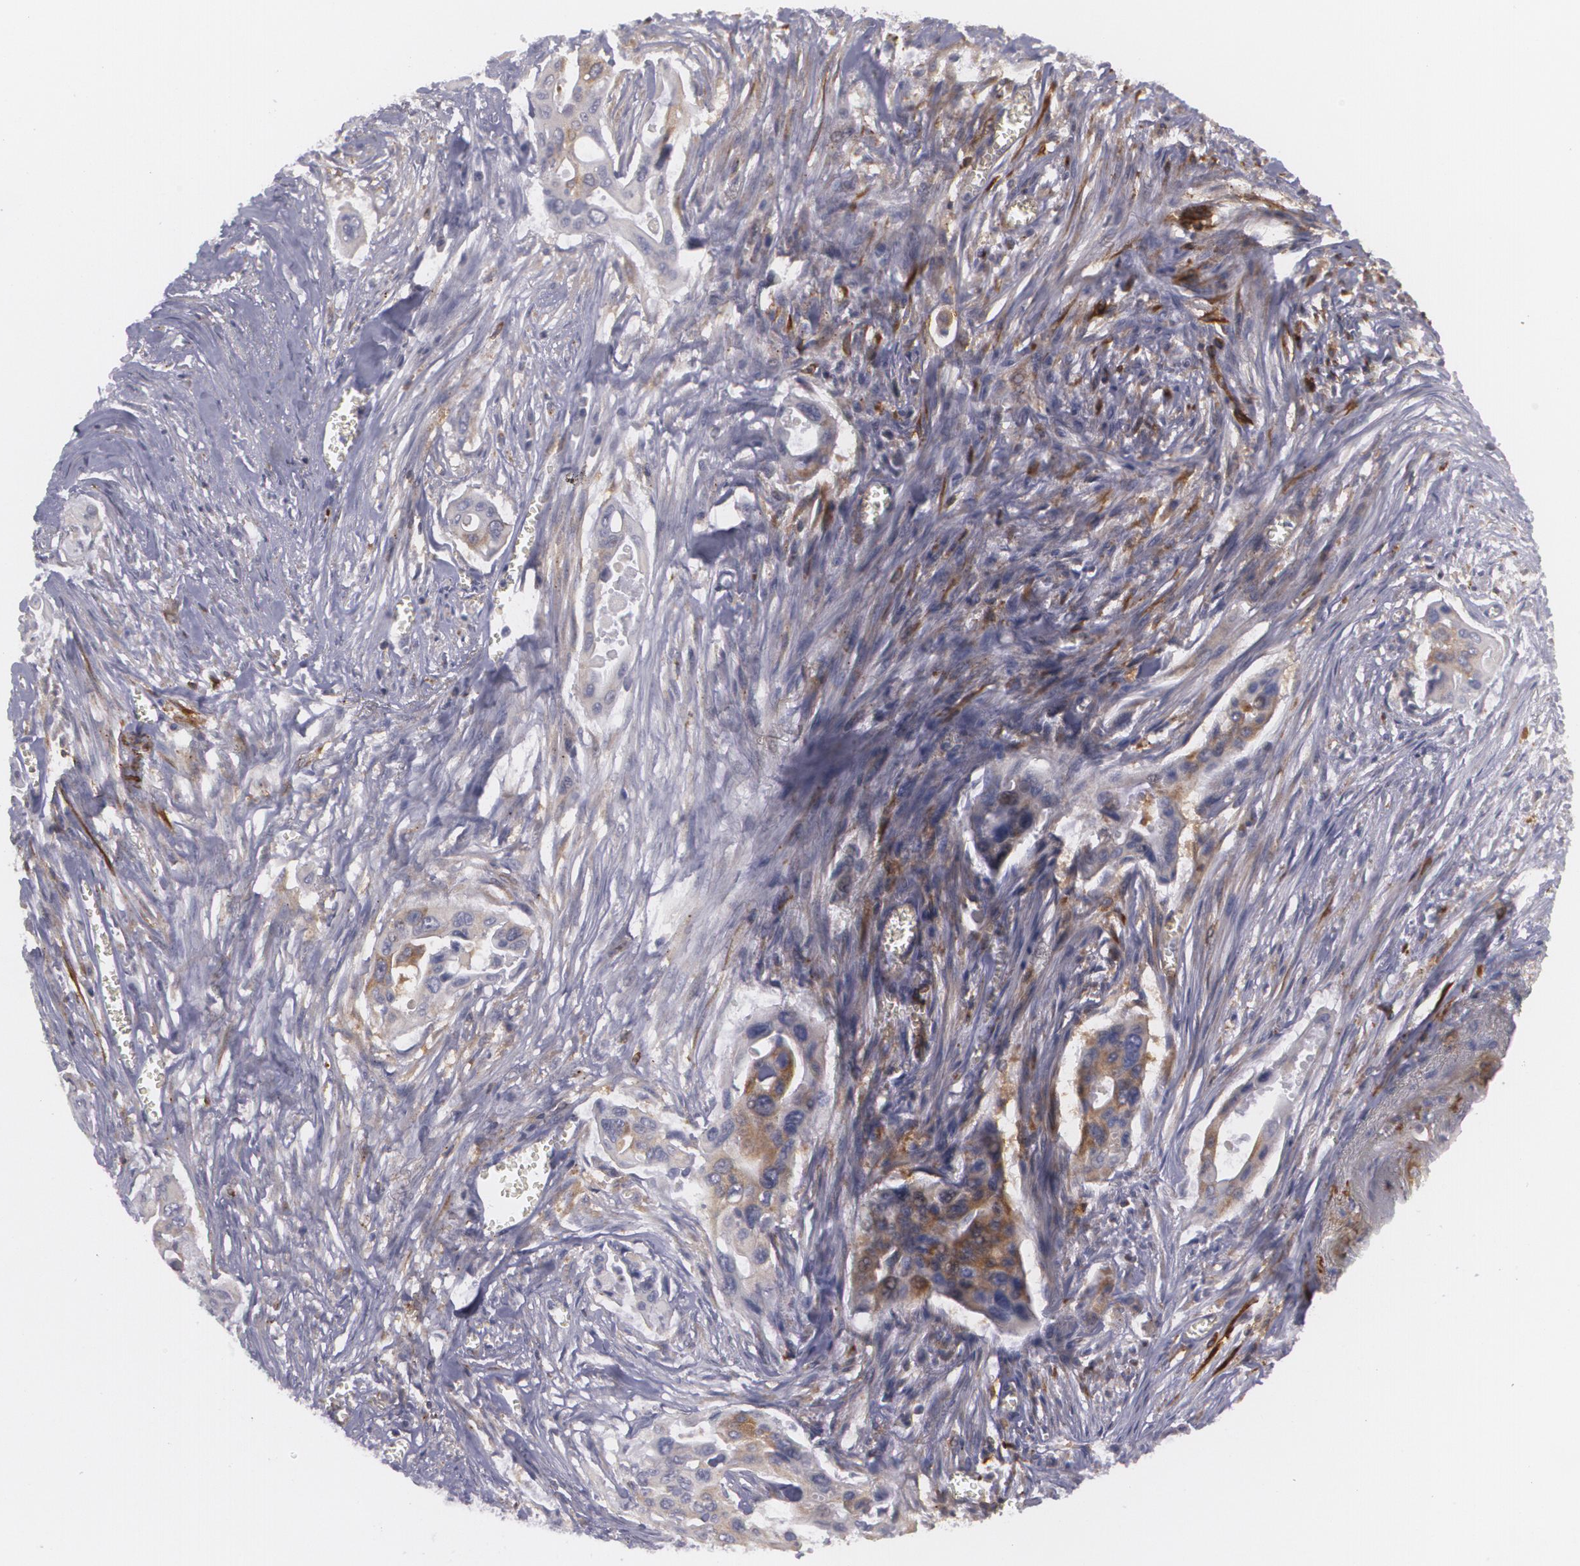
{"staining": {"intensity": "weak", "quantity": ">75%", "location": "cytoplasmic/membranous"}, "tissue": "pancreatic cancer", "cell_type": "Tumor cells", "image_type": "cancer", "snomed": [{"axis": "morphology", "description": "Adenocarcinoma, NOS"}, {"axis": "topography", "description": "Pancreas"}], "caption": "This histopathology image shows adenocarcinoma (pancreatic) stained with immunohistochemistry (IHC) to label a protein in brown. The cytoplasmic/membranous of tumor cells show weak positivity for the protein. Nuclei are counter-stained blue.", "gene": "BIN1", "patient": {"sex": "male", "age": 77}}